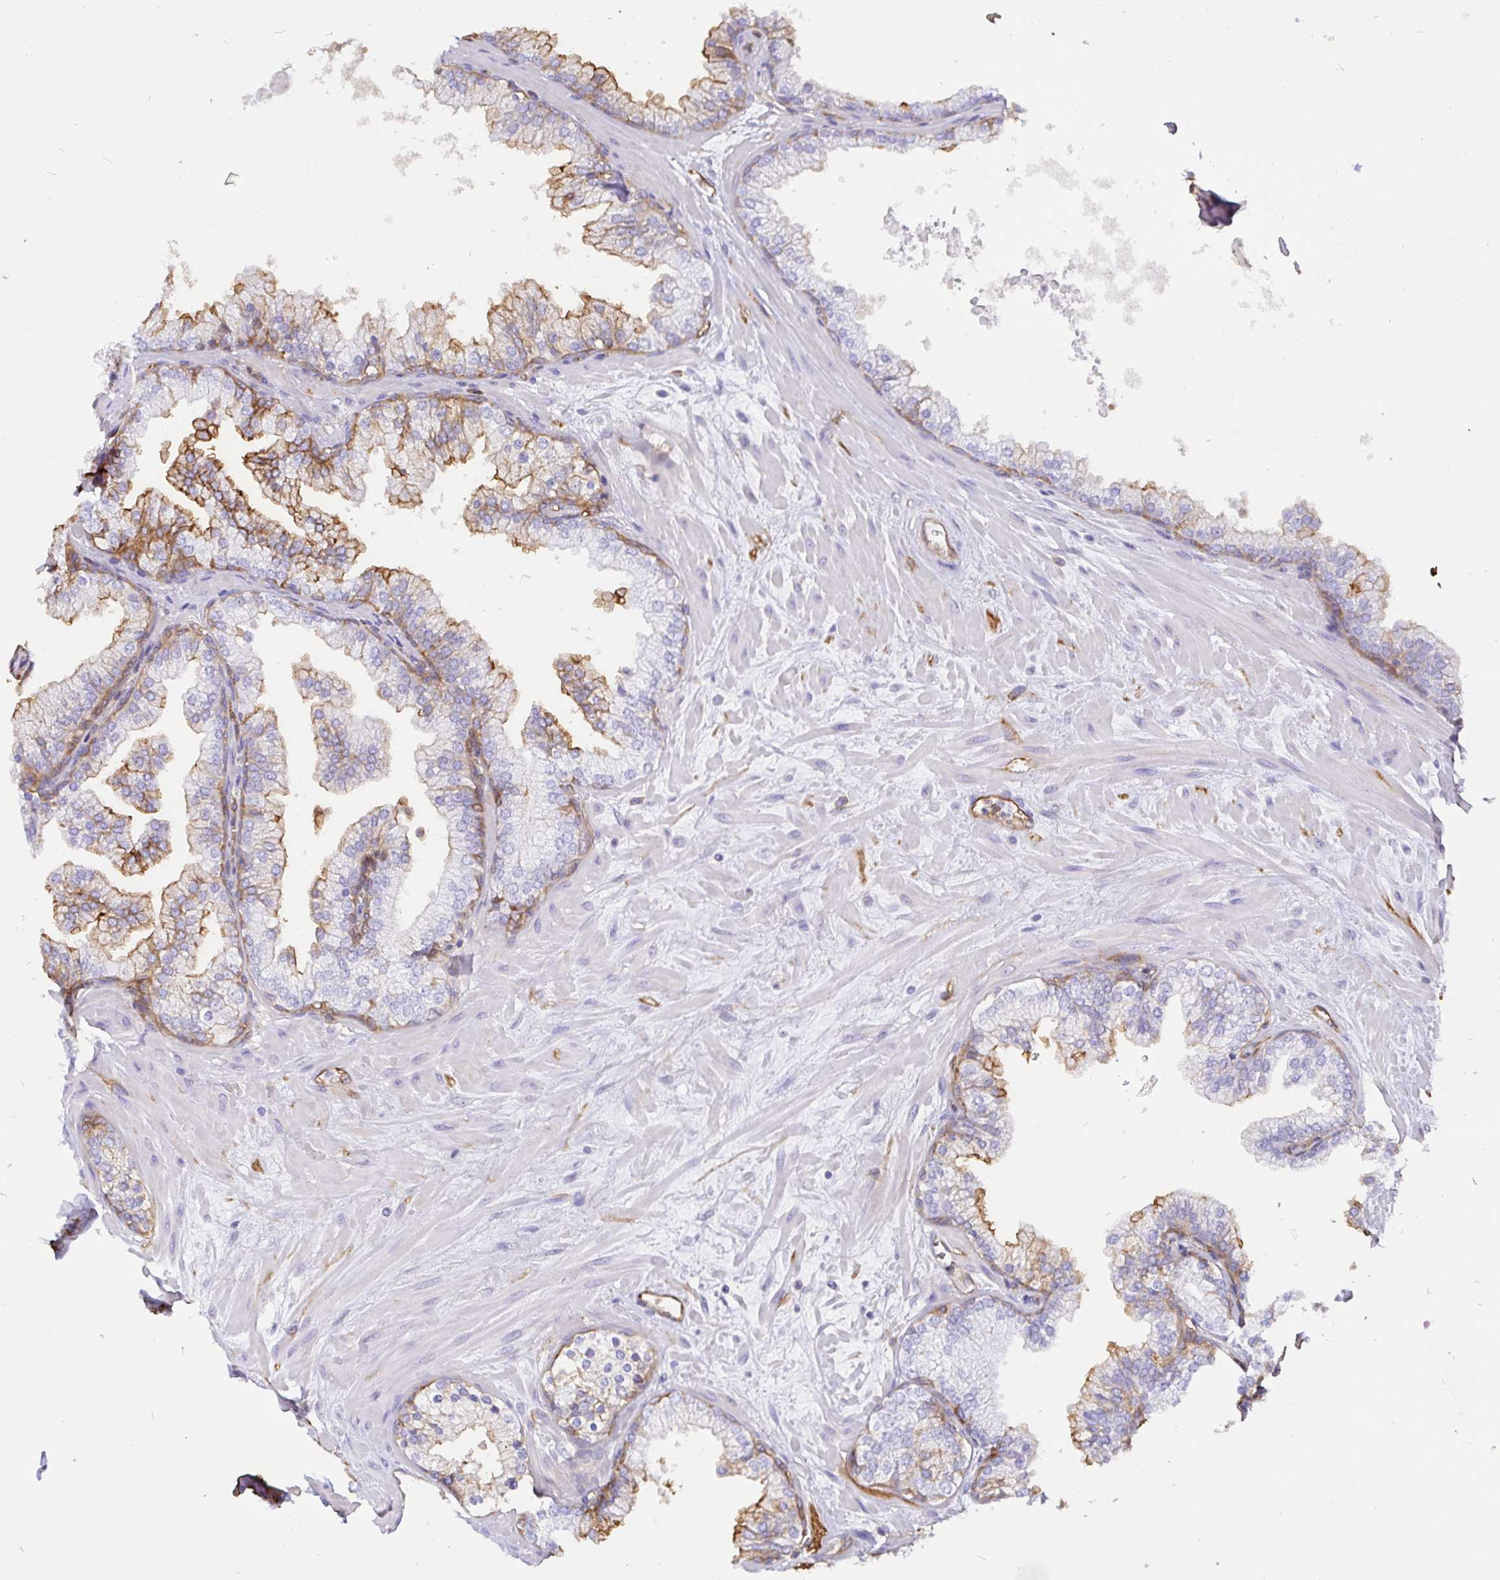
{"staining": {"intensity": "moderate", "quantity": "25%-75%", "location": "cytoplasmic/membranous"}, "tissue": "prostate", "cell_type": "Glandular cells", "image_type": "normal", "snomed": [{"axis": "morphology", "description": "Normal tissue, NOS"}, {"axis": "topography", "description": "Prostate"}, {"axis": "topography", "description": "Peripheral nerve tissue"}], "caption": "A medium amount of moderate cytoplasmic/membranous expression is seen in about 25%-75% of glandular cells in unremarkable prostate. (Brightfield microscopy of DAB IHC at high magnification).", "gene": "ANXA2", "patient": {"sex": "male", "age": 61}}